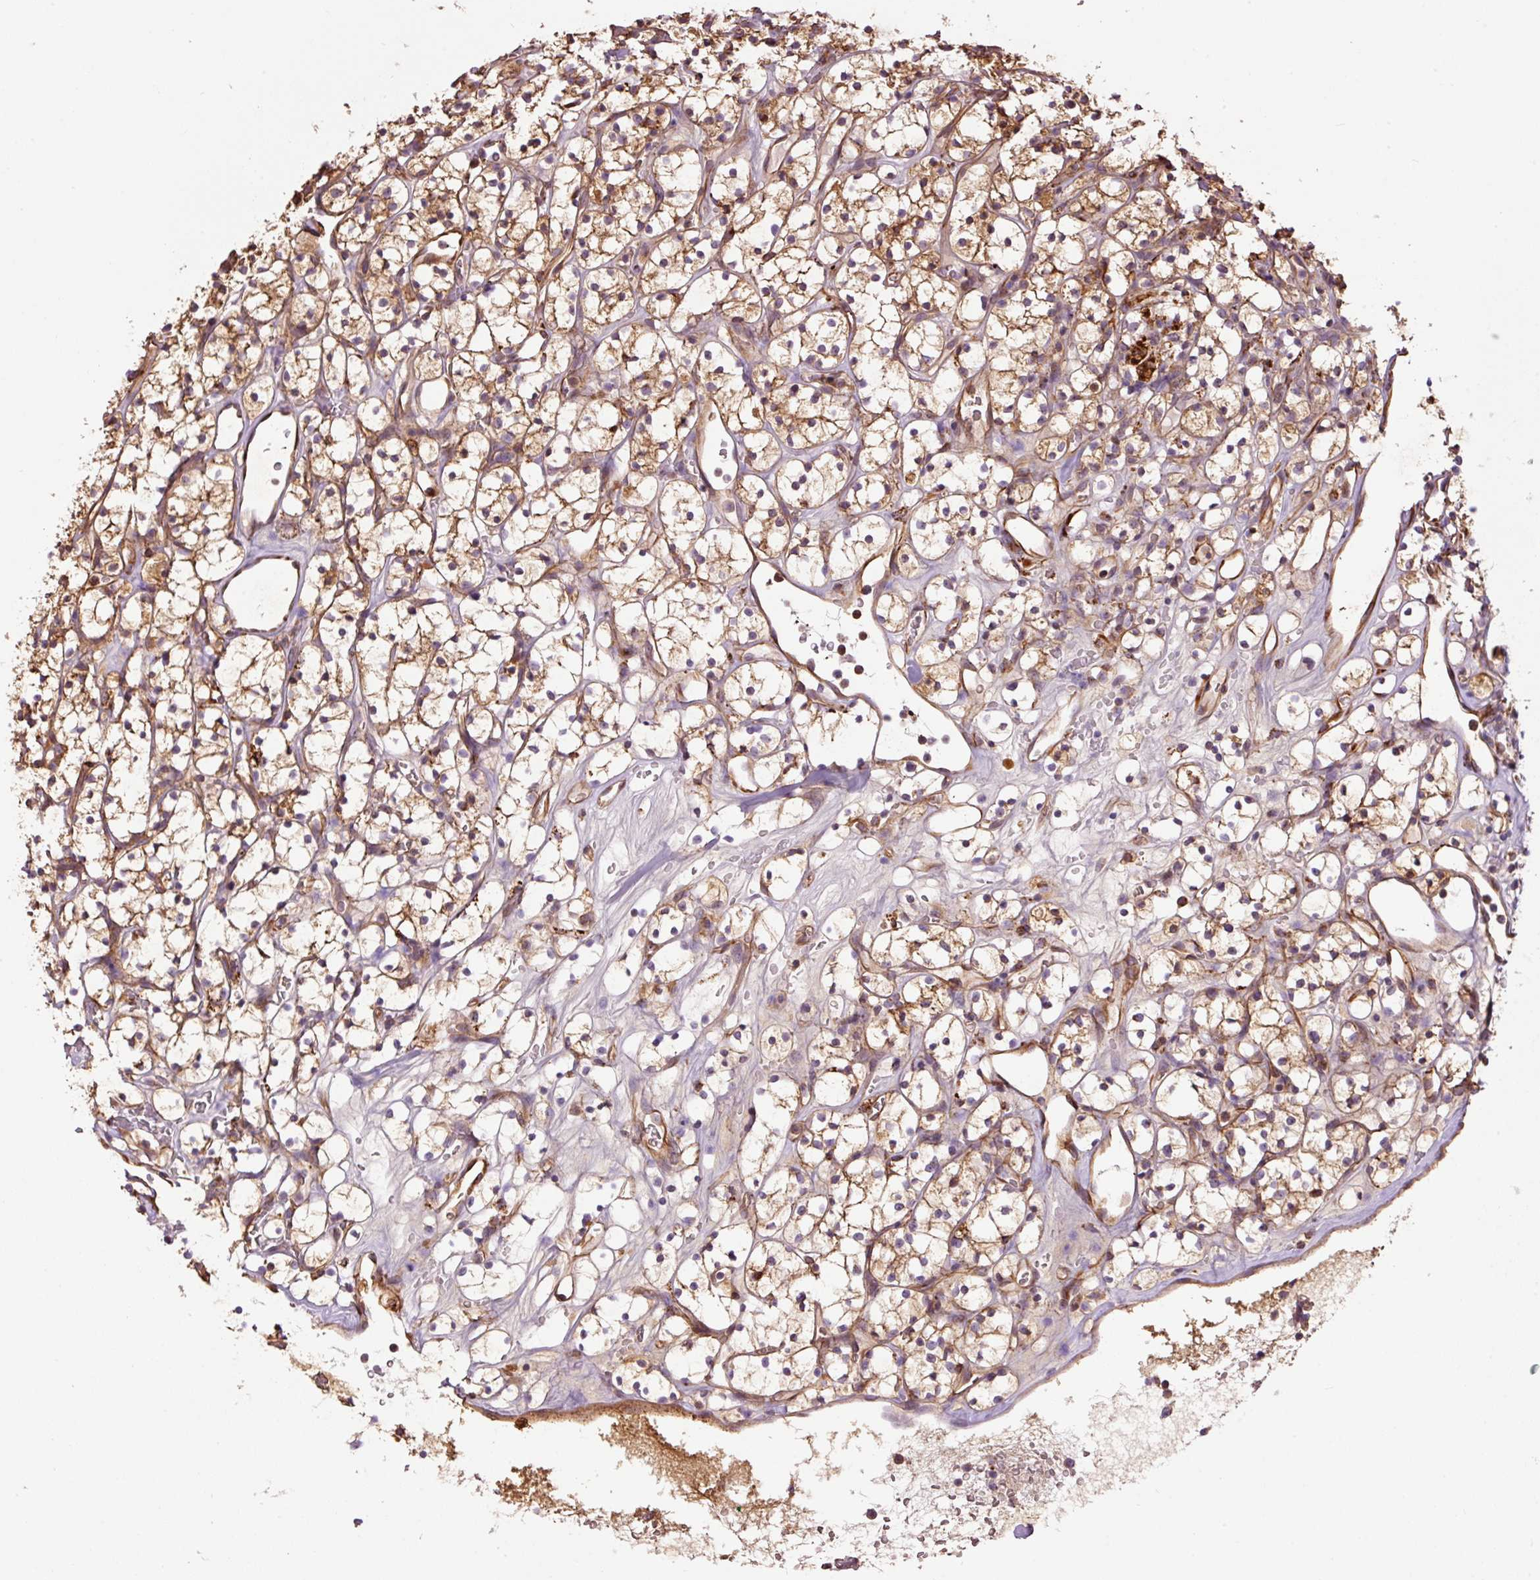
{"staining": {"intensity": "moderate", "quantity": "25%-75%", "location": "cytoplasmic/membranous"}, "tissue": "renal cancer", "cell_type": "Tumor cells", "image_type": "cancer", "snomed": [{"axis": "morphology", "description": "Adenocarcinoma, NOS"}, {"axis": "topography", "description": "Kidney"}], "caption": "Approximately 25%-75% of tumor cells in renal cancer (adenocarcinoma) show moderate cytoplasmic/membranous protein expression as visualized by brown immunohistochemical staining.", "gene": "PCK2", "patient": {"sex": "female", "age": 64}}